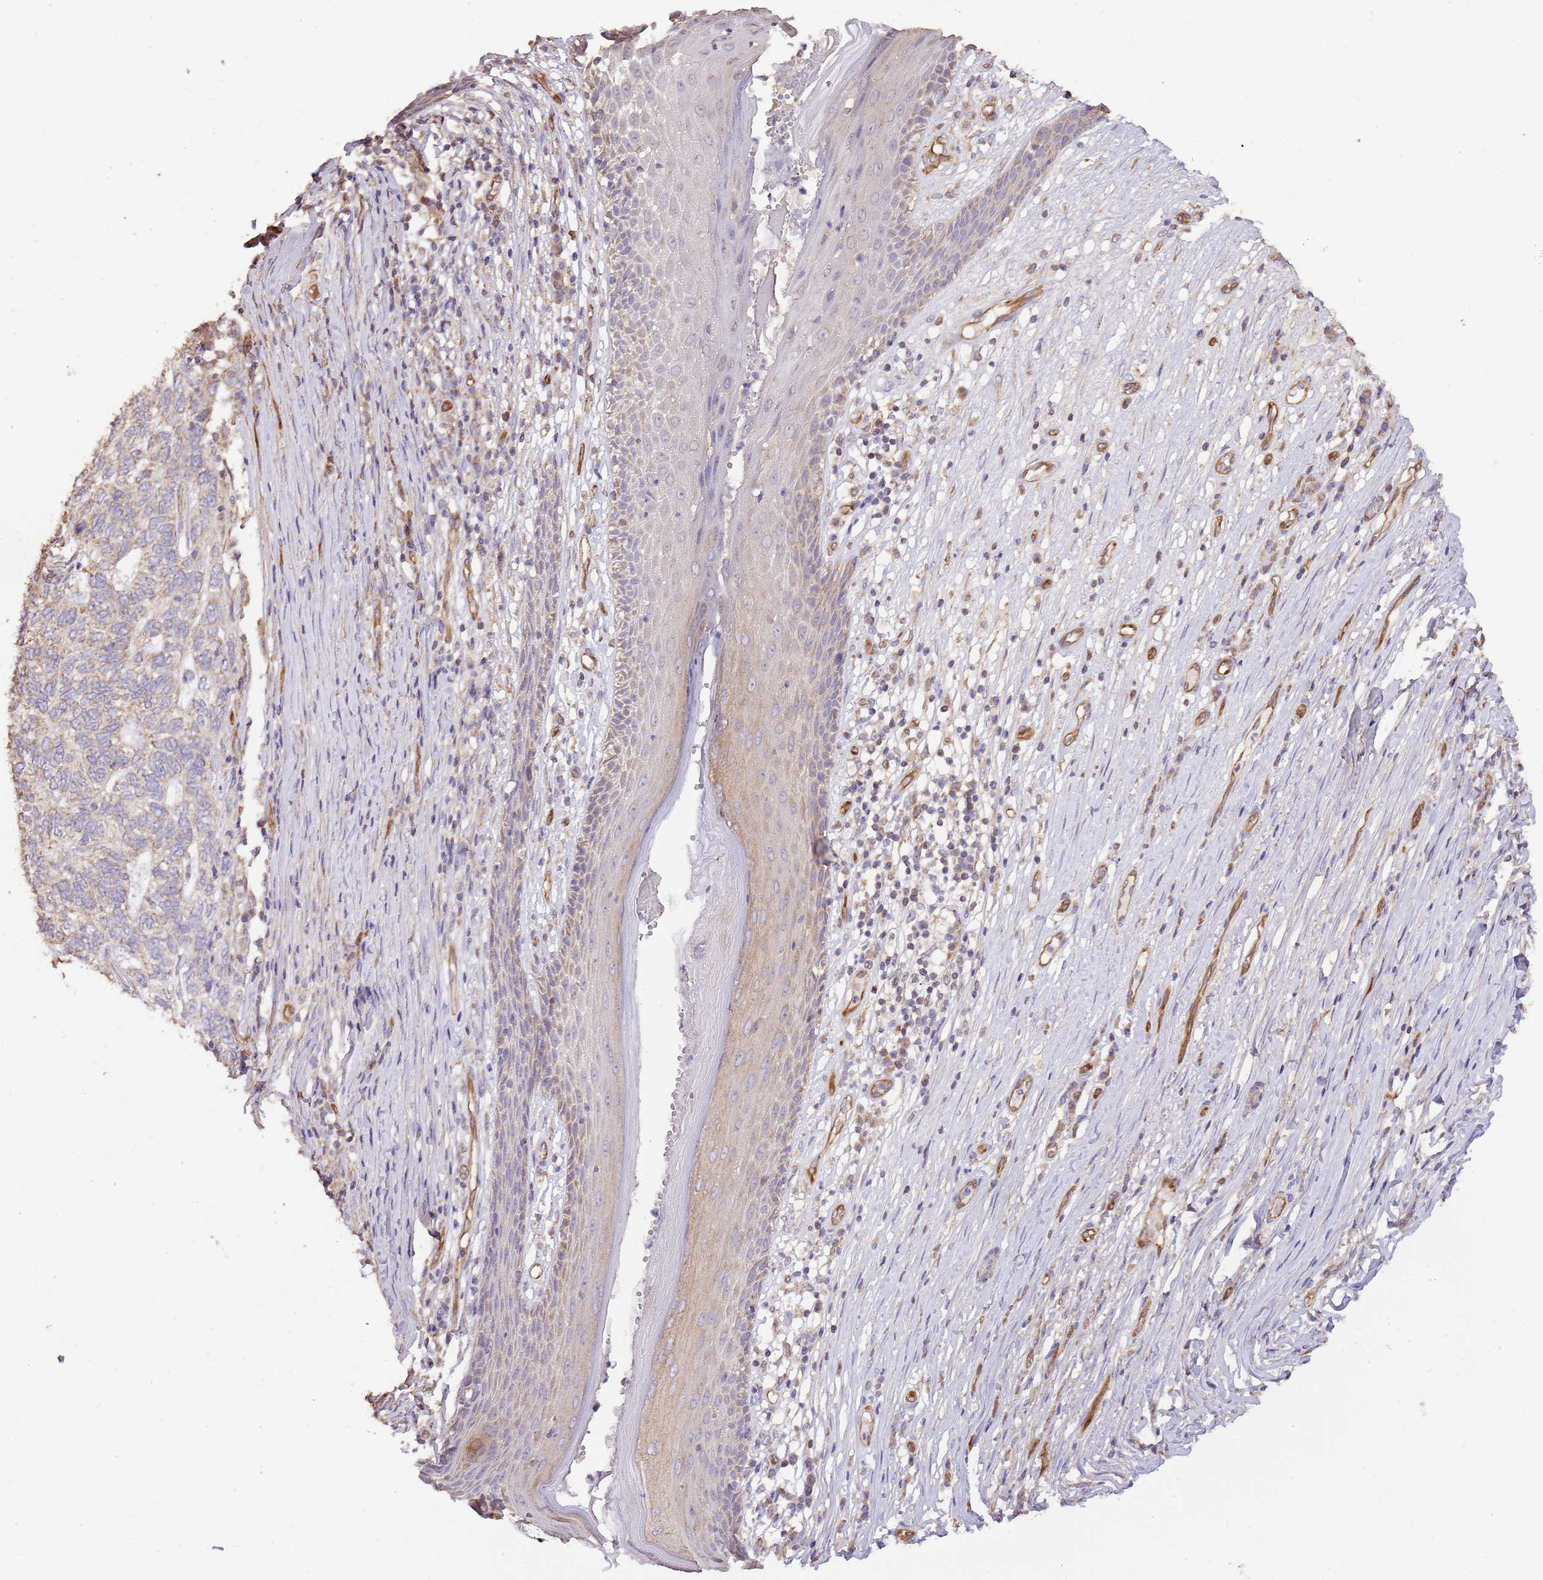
{"staining": {"intensity": "negative", "quantity": "none", "location": "none"}, "tissue": "skin cancer", "cell_type": "Tumor cells", "image_type": "cancer", "snomed": [{"axis": "morphology", "description": "Basal cell carcinoma"}, {"axis": "topography", "description": "Skin"}], "caption": "Micrograph shows no significant protein staining in tumor cells of skin basal cell carcinoma.", "gene": "DOCK9", "patient": {"sex": "female", "age": 65}}